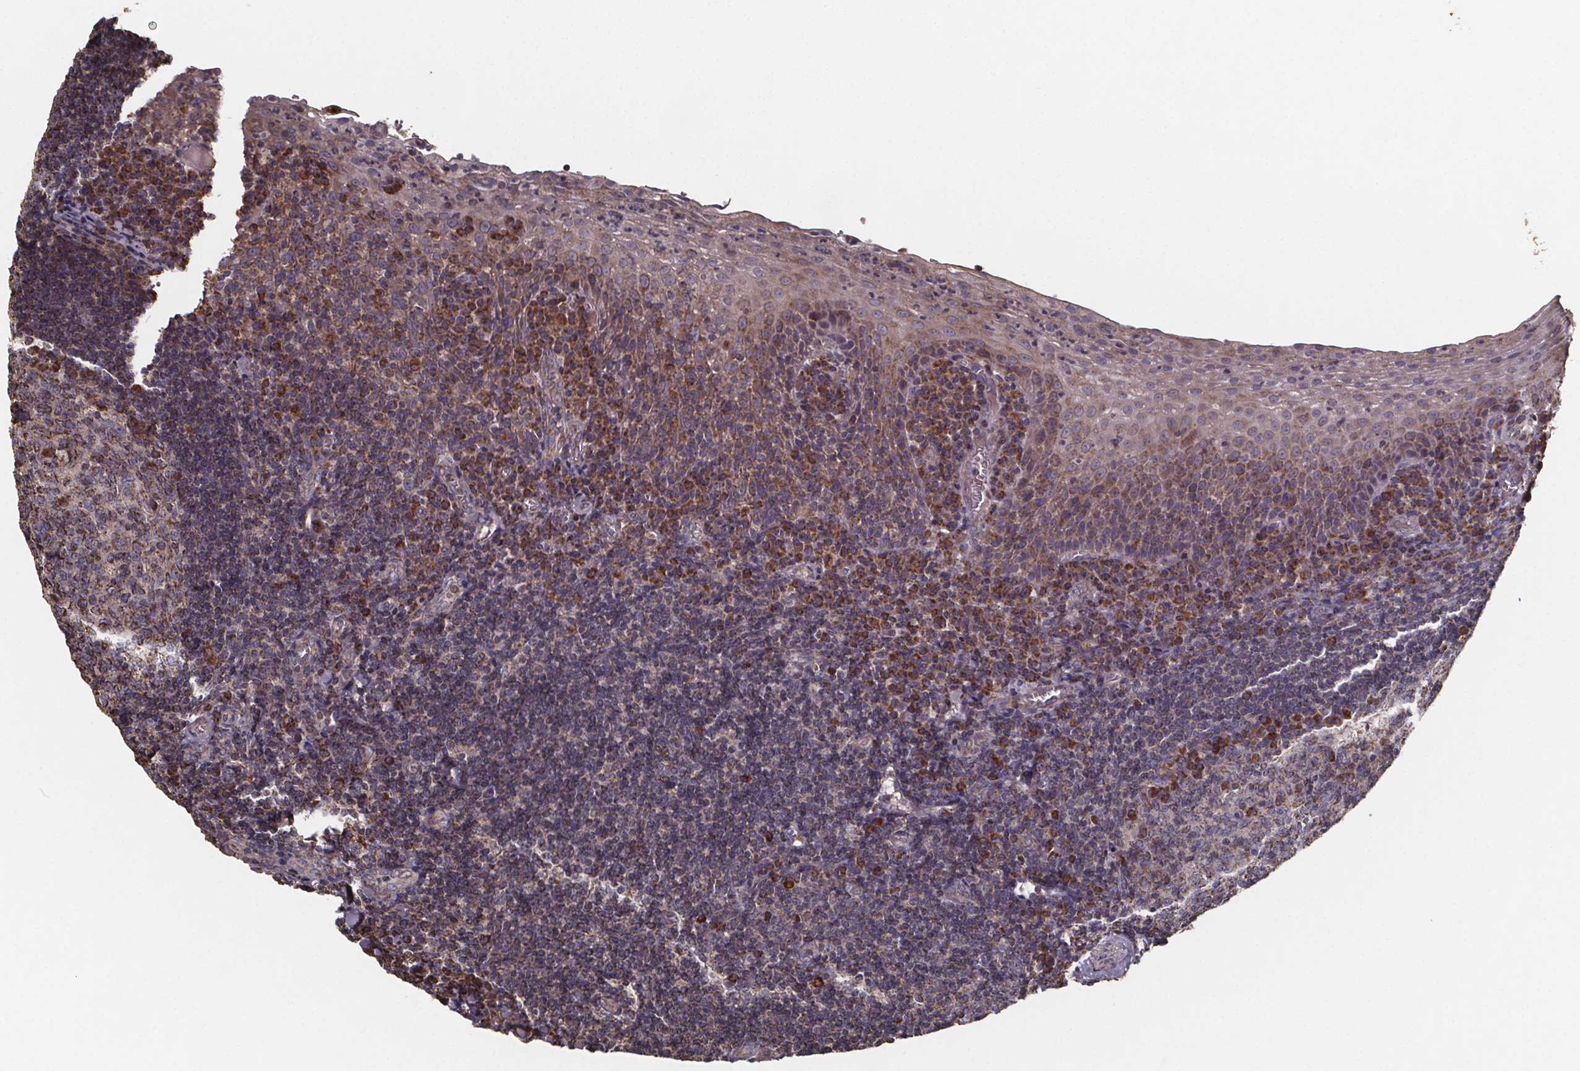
{"staining": {"intensity": "weak", "quantity": "<25%", "location": "cytoplasmic/membranous"}, "tissue": "tonsil", "cell_type": "Germinal center cells", "image_type": "normal", "snomed": [{"axis": "morphology", "description": "Normal tissue, NOS"}, {"axis": "morphology", "description": "Inflammation, NOS"}, {"axis": "topography", "description": "Tonsil"}], "caption": "A high-resolution histopathology image shows immunohistochemistry staining of normal tonsil, which reveals no significant positivity in germinal center cells. (Immunohistochemistry (ihc), brightfield microscopy, high magnification).", "gene": "SLC35D2", "patient": {"sex": "female", "age": 31}}